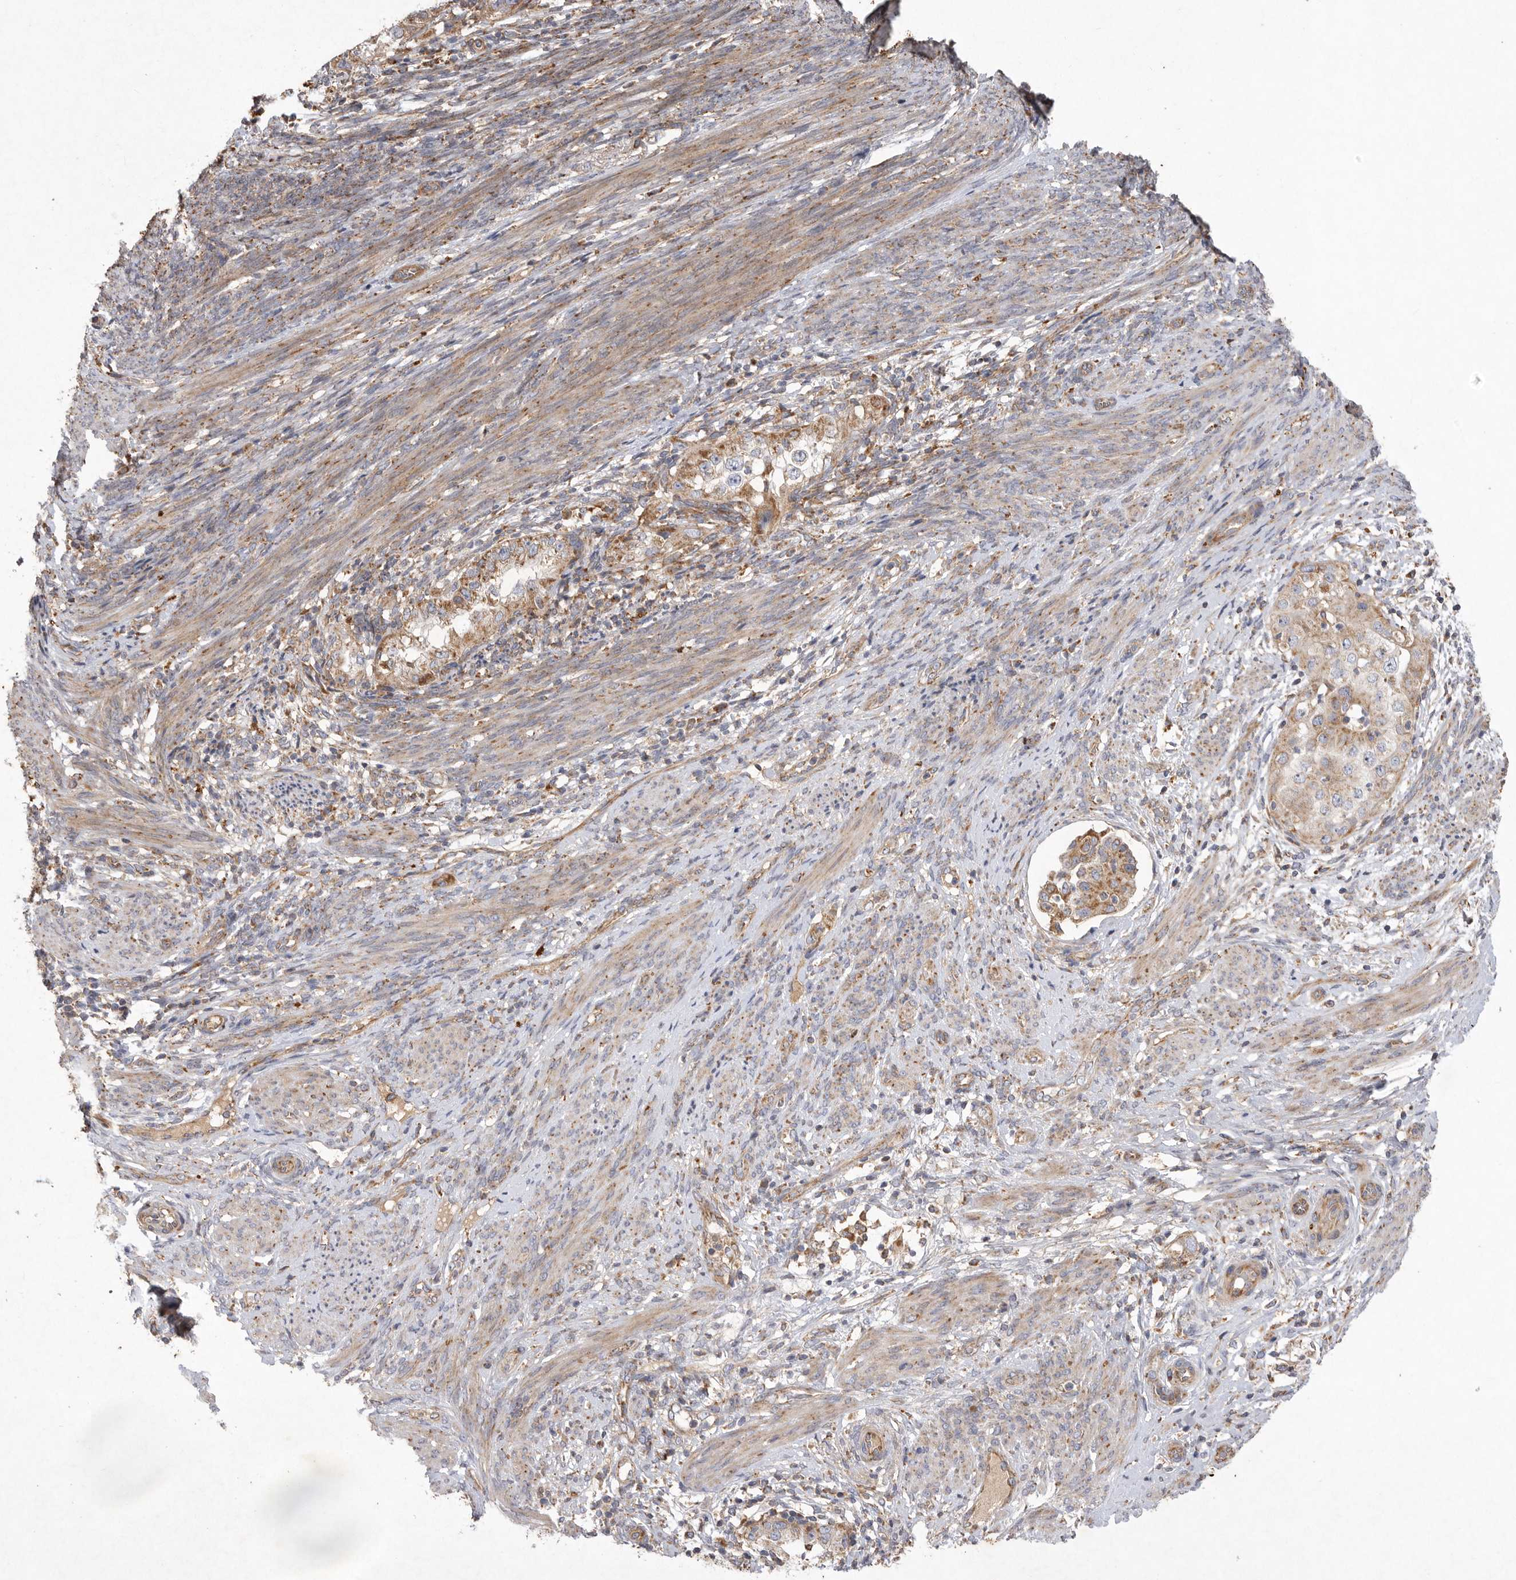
{"staining": {"intensity": "moderate", "quantity": ">75%", "location": "cytoplasmic/membranous"}, "tissue": "endometrial cancer", "cell_type": "Tumor cells", "image_type": "cancer", "snomed": [{"axis": "morphology", "description": "Adenocarcinoma, NOS"}, {"axis": "topography", "description": "Endometrium"}], "caption": "Immunohistochemical staining of adenocarcinoma (endometrial) reveals moderate cytoplasmic/membranous protein positivity in about >75% of tumor cells.", "gene": "MRPL41", "patient": {"sex": "female", "age": 85}}